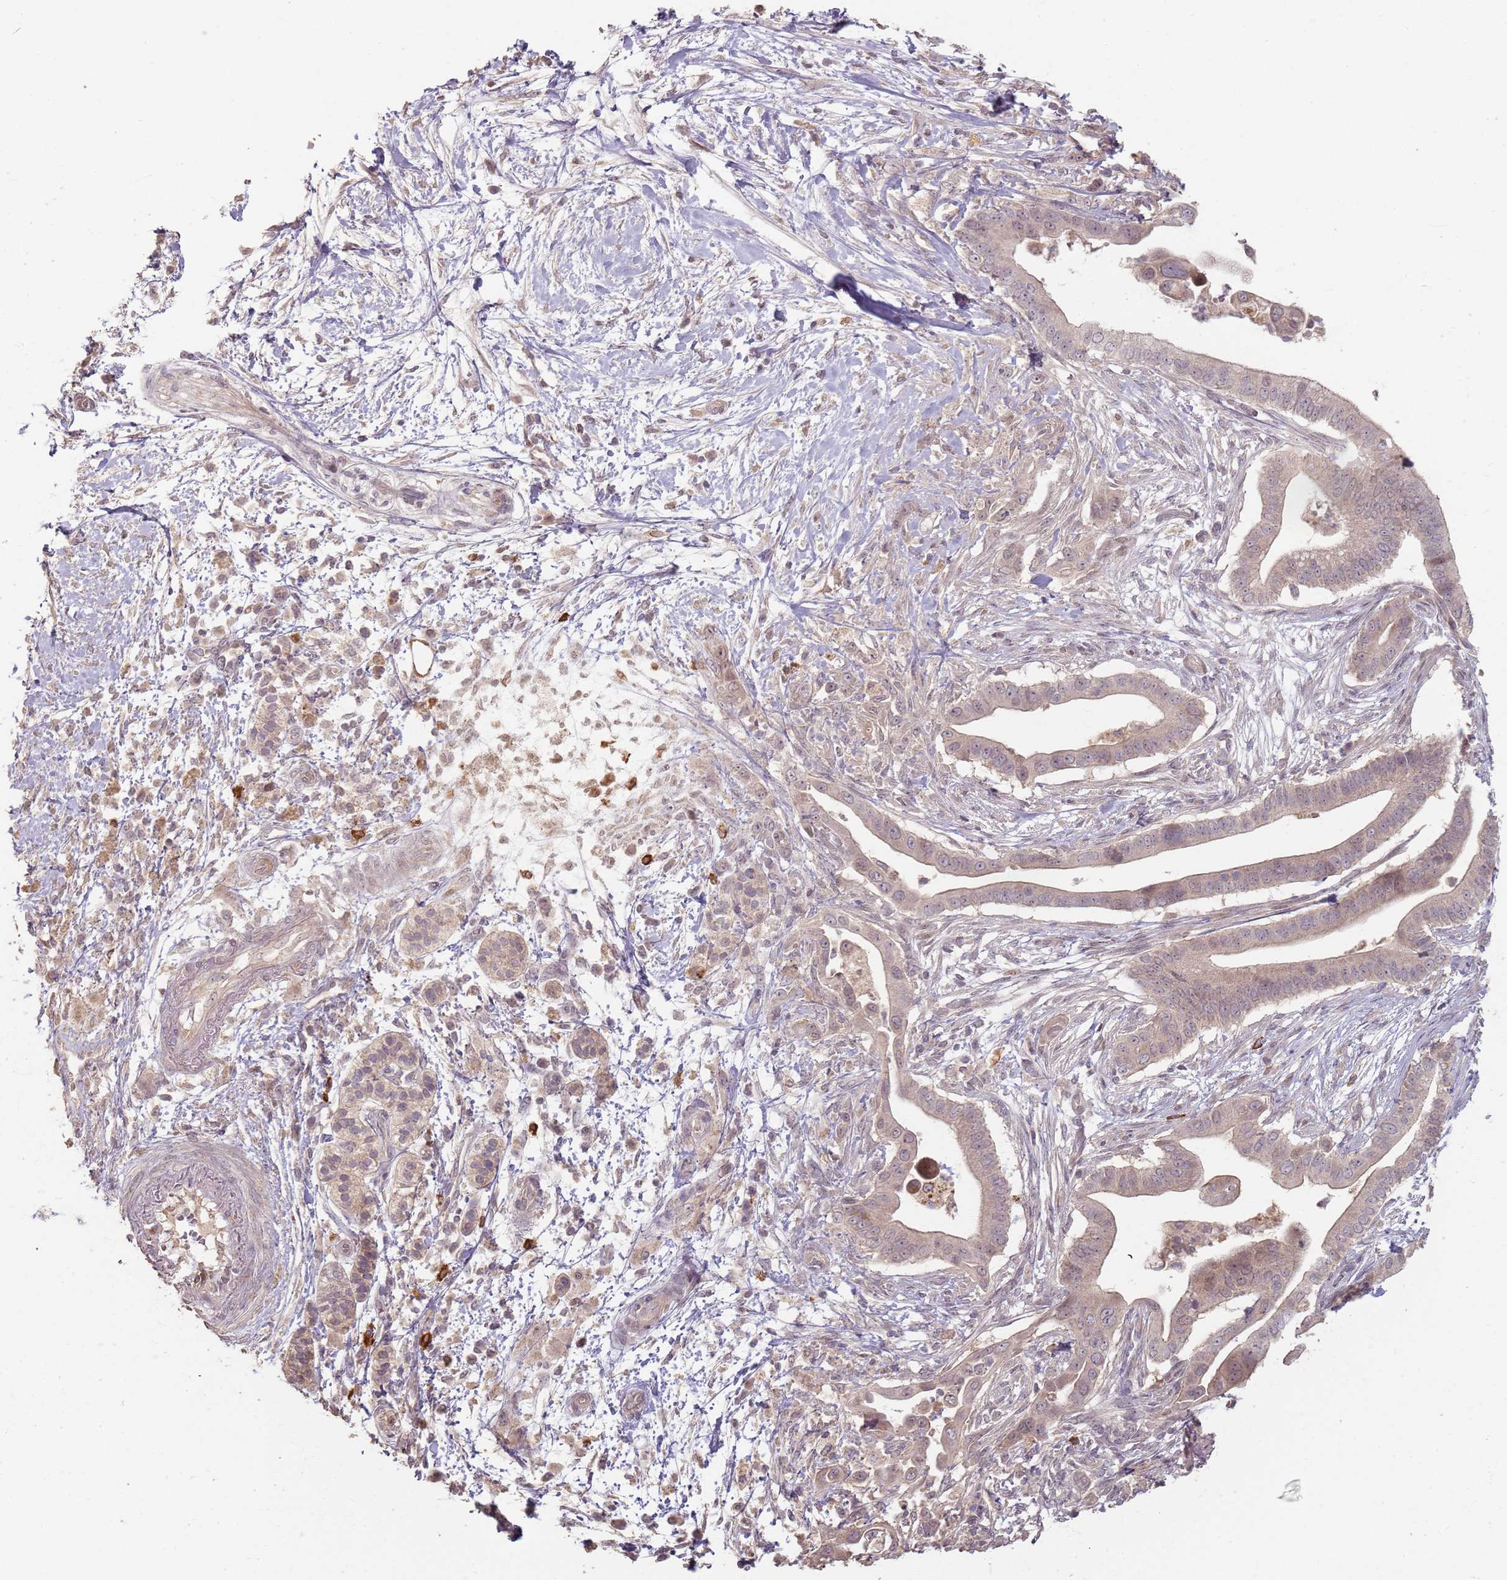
{"staining": {"intensity": "weak", "quantity": ">75%", "location": "cytoplasmic/membranous"}, "tissue": "pancreatic cancer", "cell_type": "Tumor cells", "image_type": "cancer", "snomed": [{"axis": "morphology", "description": "Adenocarcinoma, NOS"}, {"axis": "topography", "description": "Pancreas"}], "caption": "This is a histology image of IHC staining of pancreatic cancer (adenocarcinoma), which shows weak positivity in the cytoplasmic/membranous of tumor cells.", "gene": "CCDC168", "patient": {"sex": "male", "age": 68}}